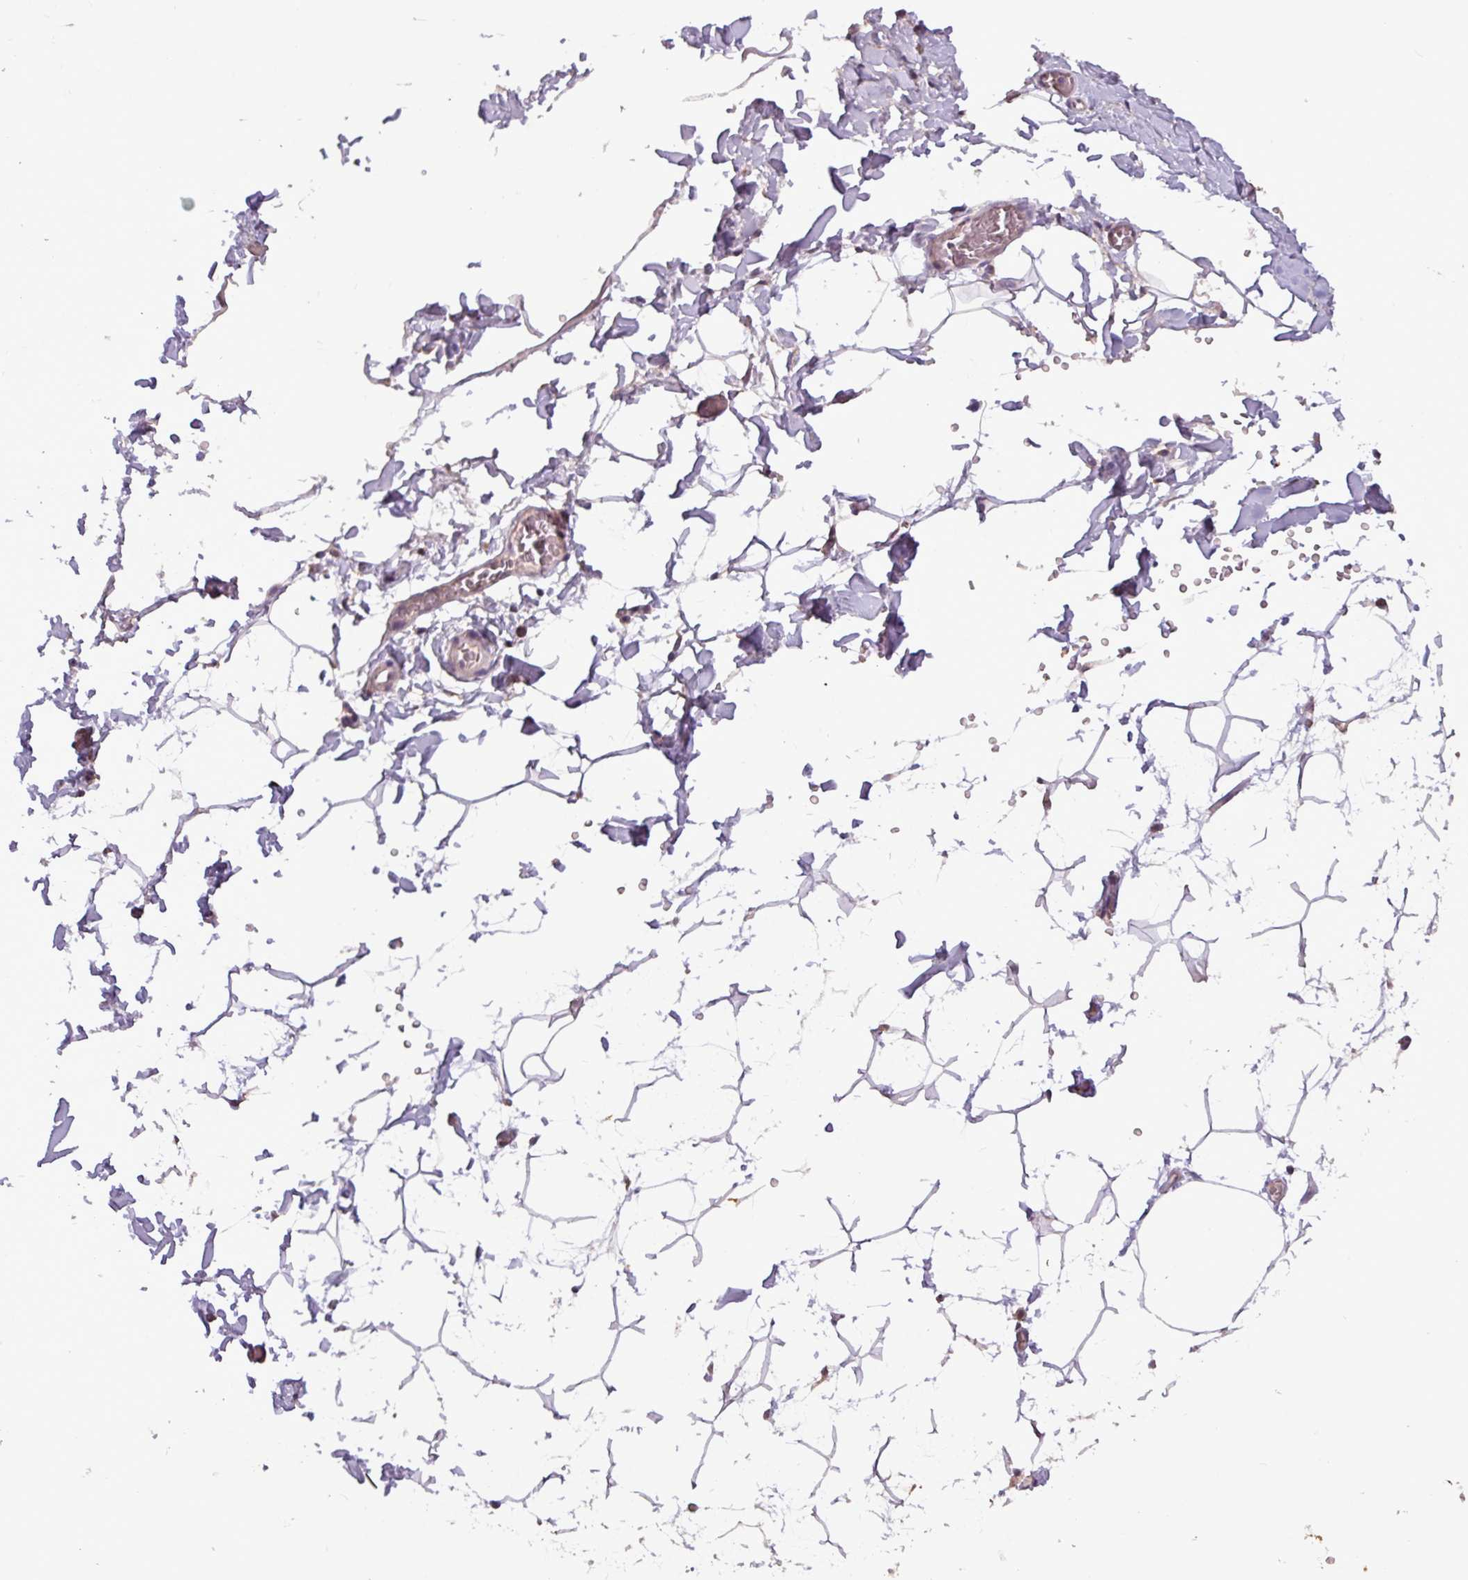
{"staining": {"intensity": "moderate", "quantity": "25%-75%", "location": "cytoplasmic/membranous"}, "tissue": "adipose tissue", "cell_type": "Adipocytes", "image_type": "normal", "snomed": [{"axis": "morphology", "description": "Normal tissue, NOS"}, {"axis": "topography", "description": "Gallbladder"}, {"axis": "topography", "description": "Peripheral nerve tissue"}], "caption": "Adipose tissue stained with DAB (3,3'-diaminobenzidine) IHC displays medium levels of moderate cytoplasmic/membranous expression in approximately 25%-75% of adipocytes.", "gene": "MCTP2", "patient": {"sex": "male", "age": 38}}